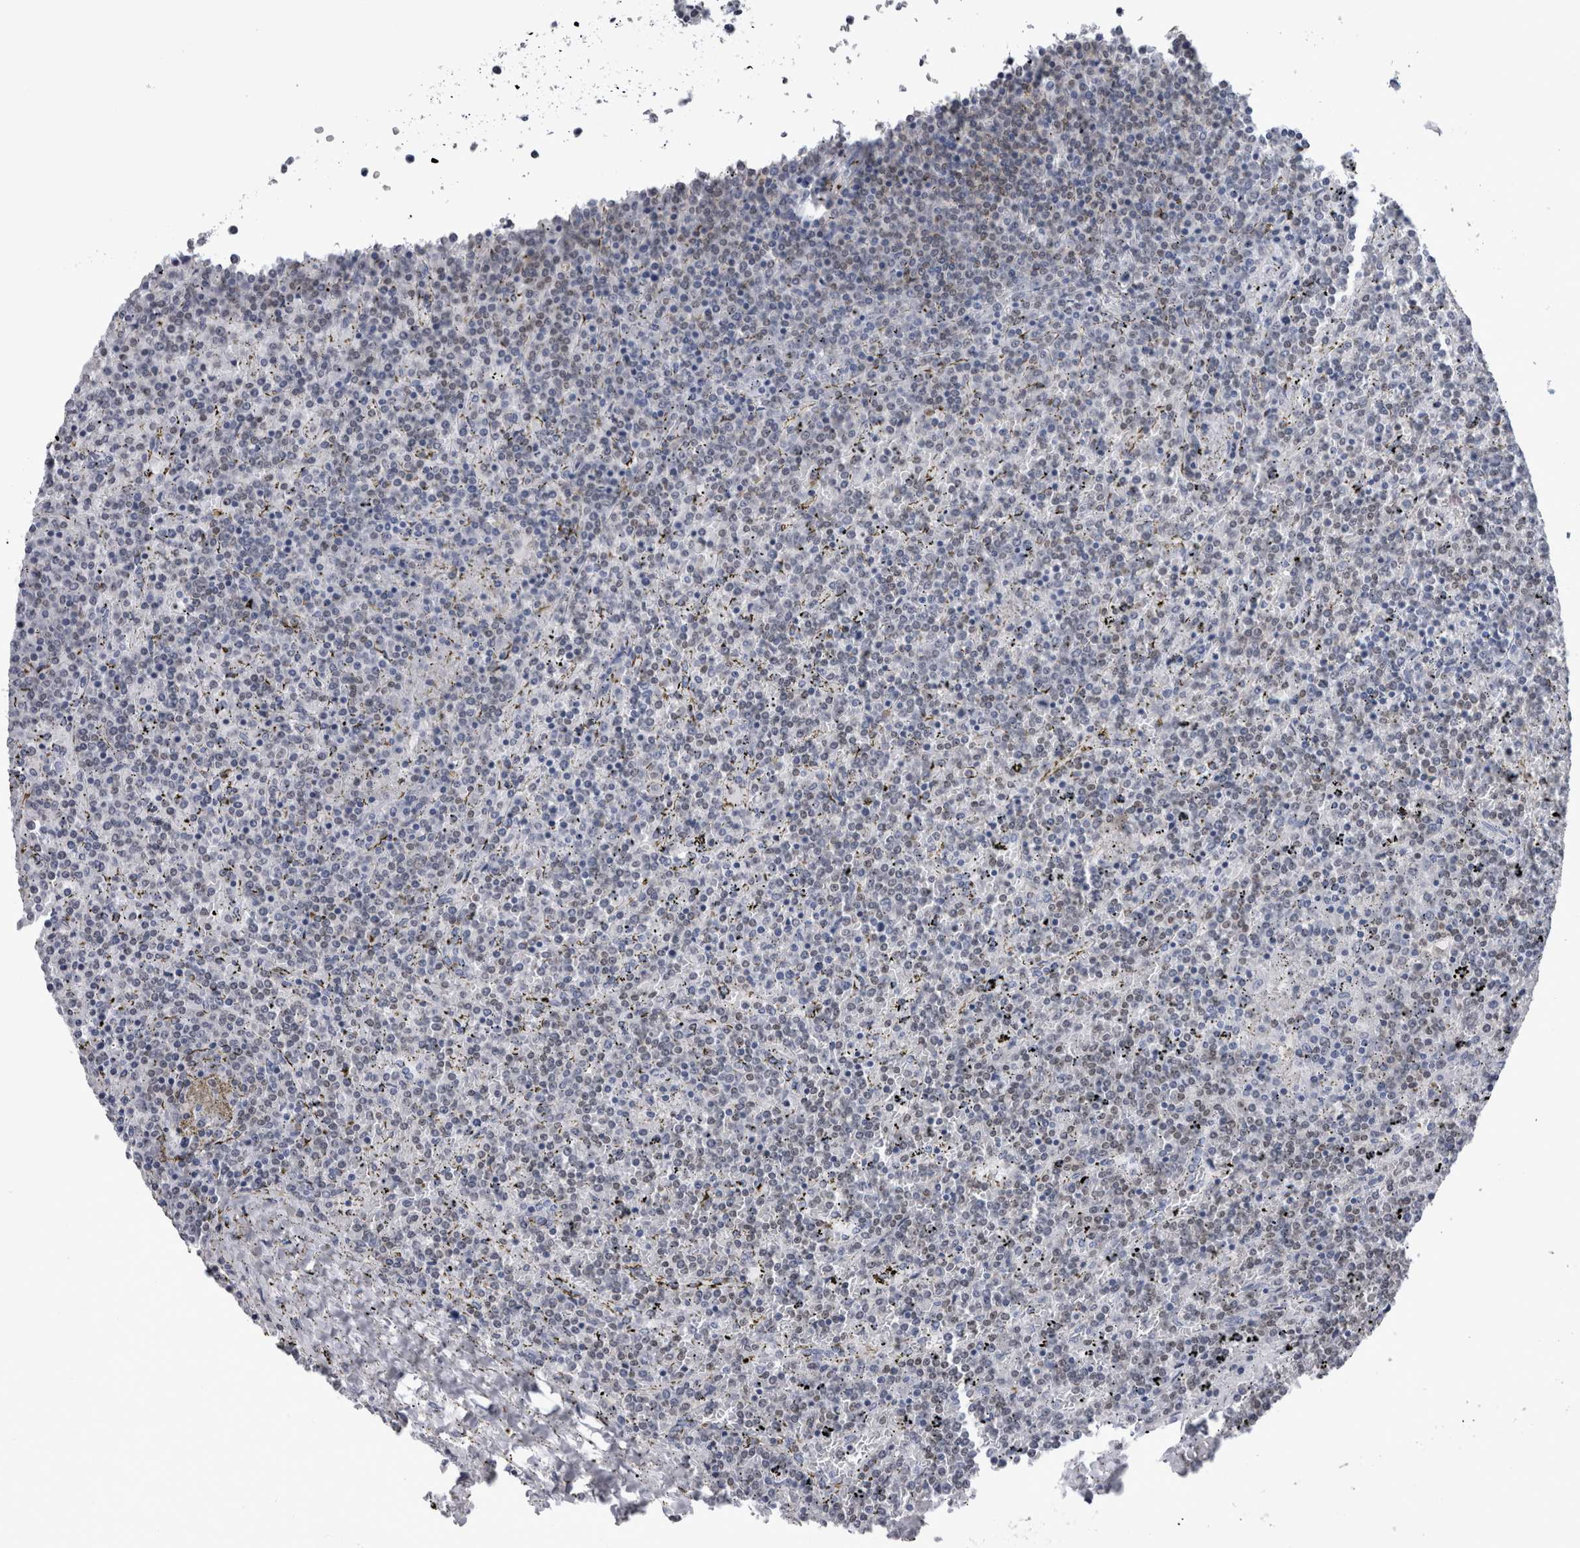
{"staining": {"intensity": "weak", "quantity": "<25%", "location": "nuclear"}, "tissue": "lymphoma", "cell_type": "Tumor cells", "image_type": "cancer", "snomed": [{"axis": "morphology", "description": "Malignant lymphoma, non-Hodgkin's type, Low grade"}, {"axis": "topography", "description": "Spleen"}], "caption": "Immunohistochemical staining of human lymphoma reveals no significant expression in tumor cells. The staining is performed using DAB (3,3'-diaminobenzidine) brown chromogen with nuclei counter-stained in using hematoxylin.", "gene": "PAX5", "patient": {"sex": "female", "age": 19}}